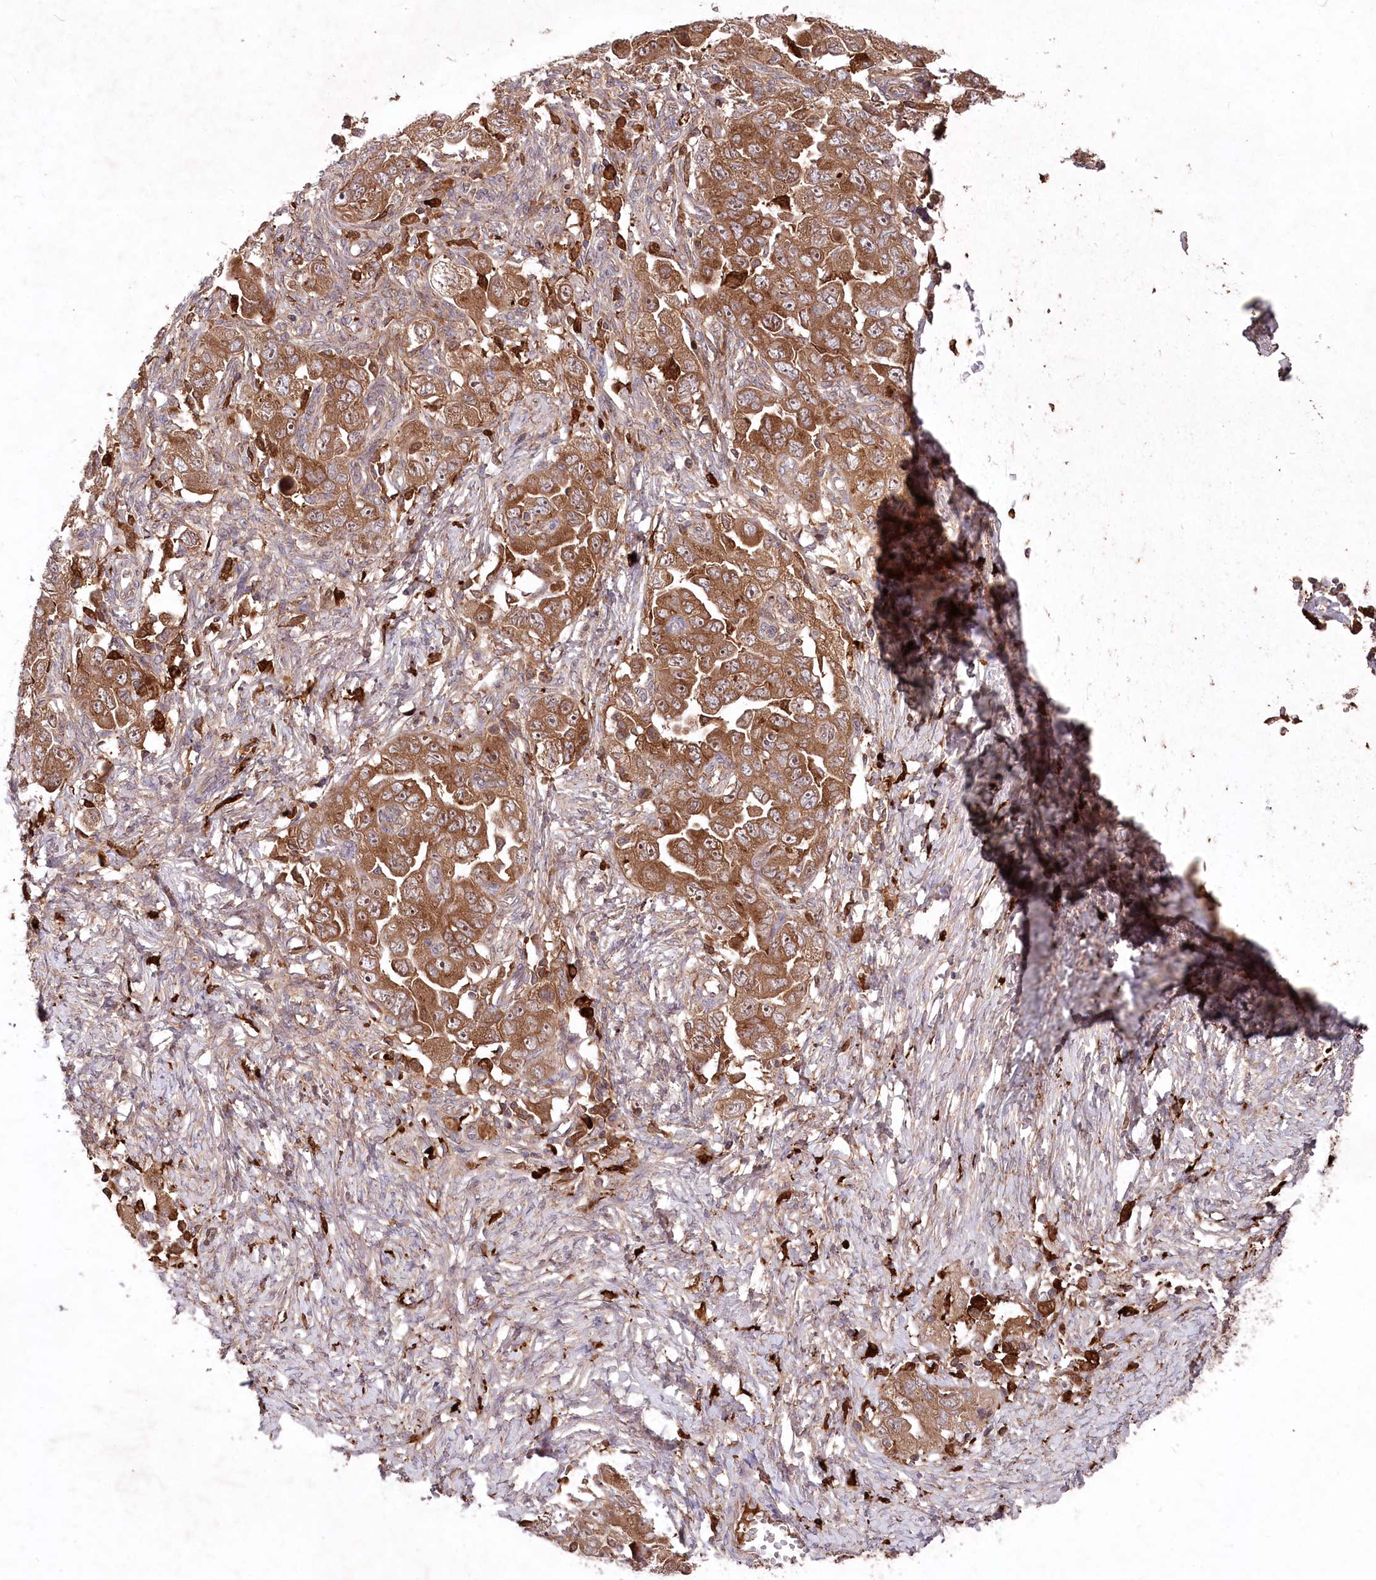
{"staining": {"intensity": "strong", "quantity": ">75%", "location": "cytoplasmic/membranous,nuclear"}, "tissue": "ovarian cancer", "cell_type": "Tumor cells", "image_type": "cancer", "snomed": [{"axis": "morphology", "description": "Carcinoma, NOS"}, {"axis": "morphology", "description": "Cystadenocarcinoma, serous, NOS"}, {"axis": "topography", "description": "Ovary"}], "caption": "Ovarian cancer (carcinoma) stained with a protein marker reveals strong staining in tumor cells.", "gene": "PPP1R21", "patient": {"sex": "female", "age": 69}}